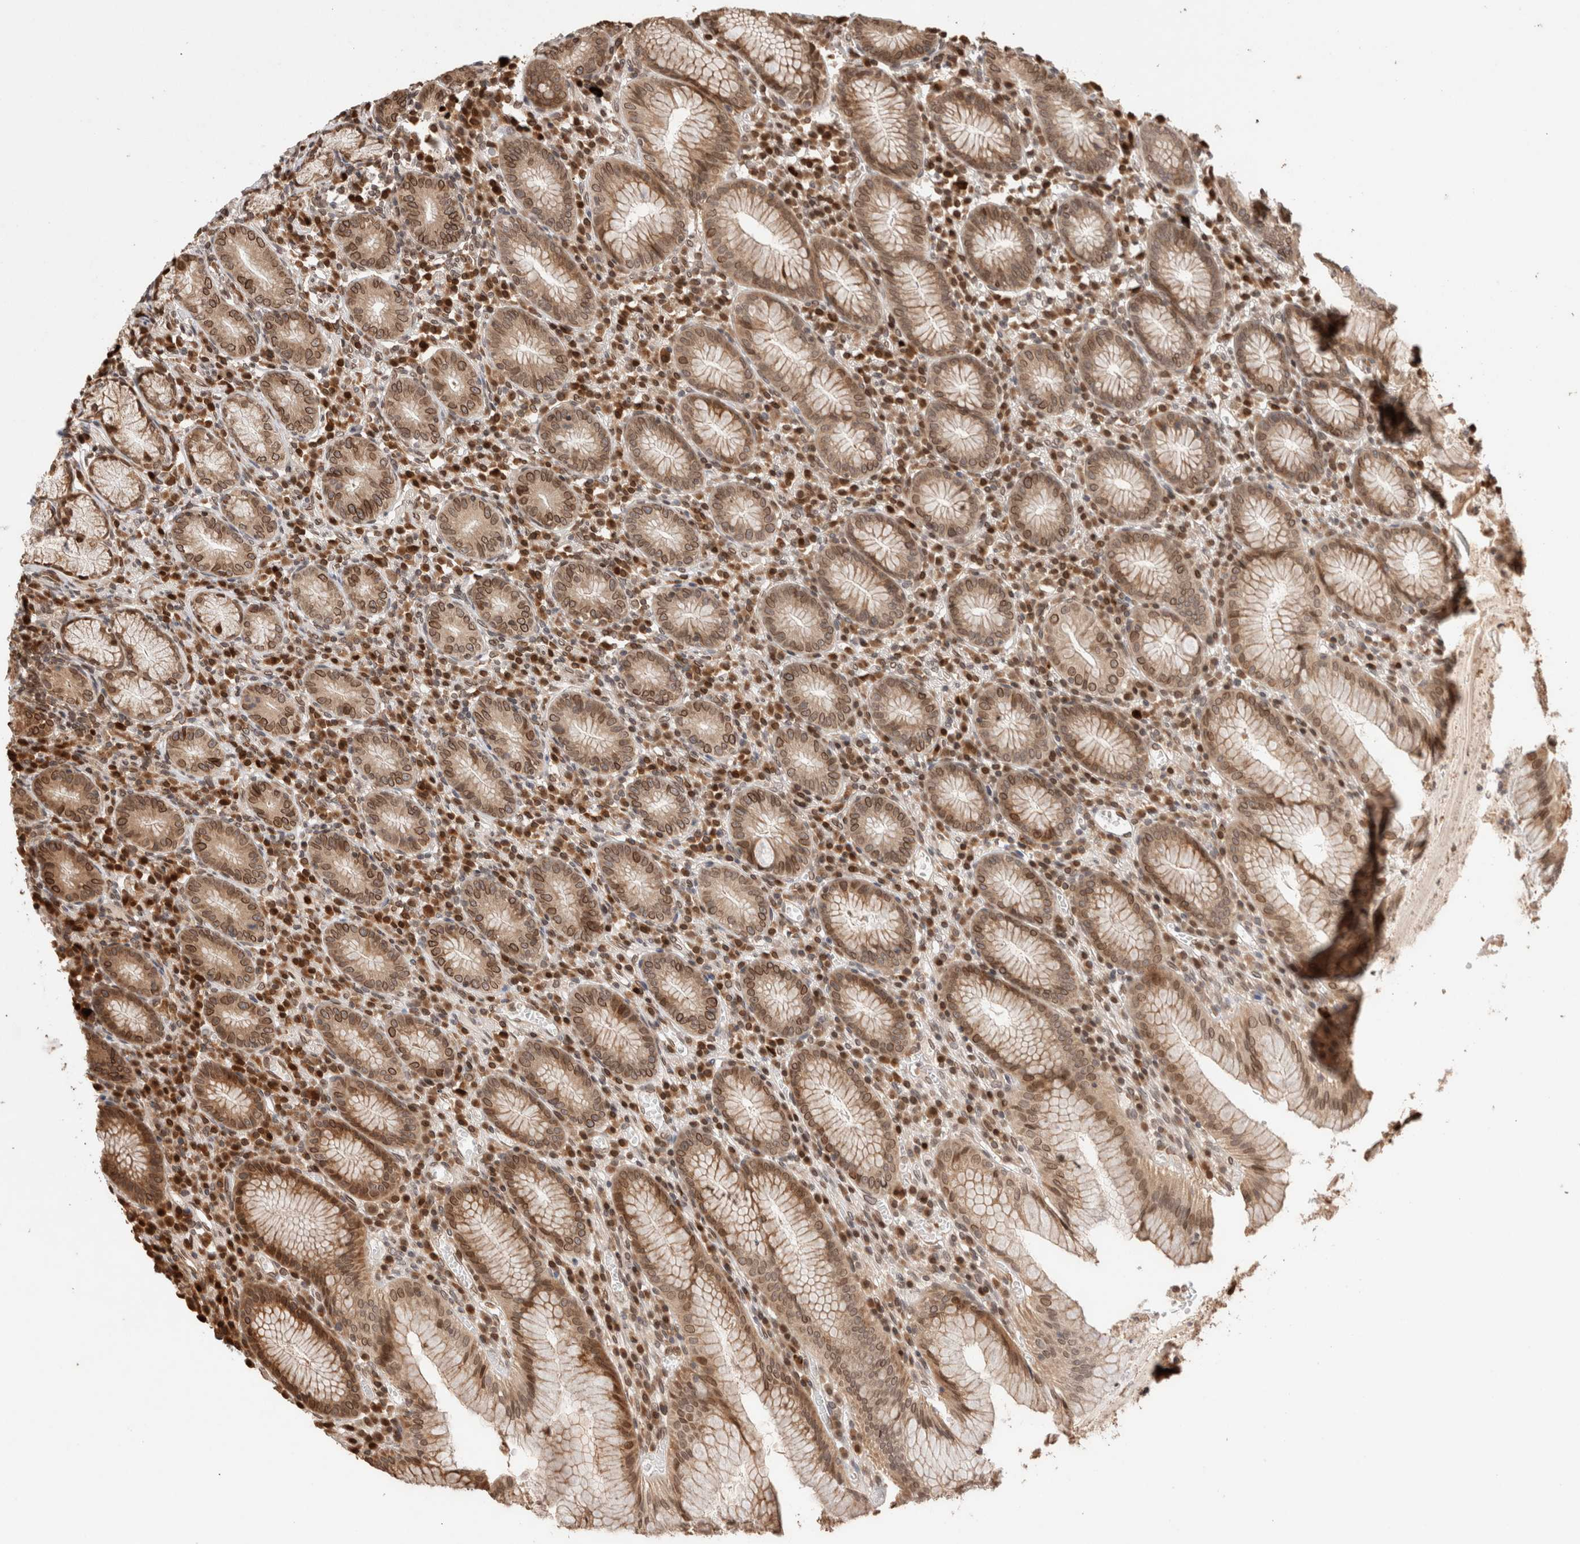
{"staining": {"intensity": "moderate", "quantity": ">75%", "location": "cytoplasmic/membranous,nuclear"}, "tissue": "stomach", "cell_type": "Glandular cells", "image_type": "normal", "snomed": [{"axis": "morphology", "description": "Normal tissue, NOS"}, {"axis": "topography", "description": "Stomach"}], "caption": "Brown immunohistochemical staining in benign human stomach shows moderate cytoplasmic/membranous,nuclear staining in approximately >75% of glandular cells. (Stains: DAB (3,3'-diaminobenzidine) in brown, nuclei in blue, Microscopy: brightfield microscopy at high magnification).", "gene": "TPR", "patient": {"sex": "male", "age": 55}}